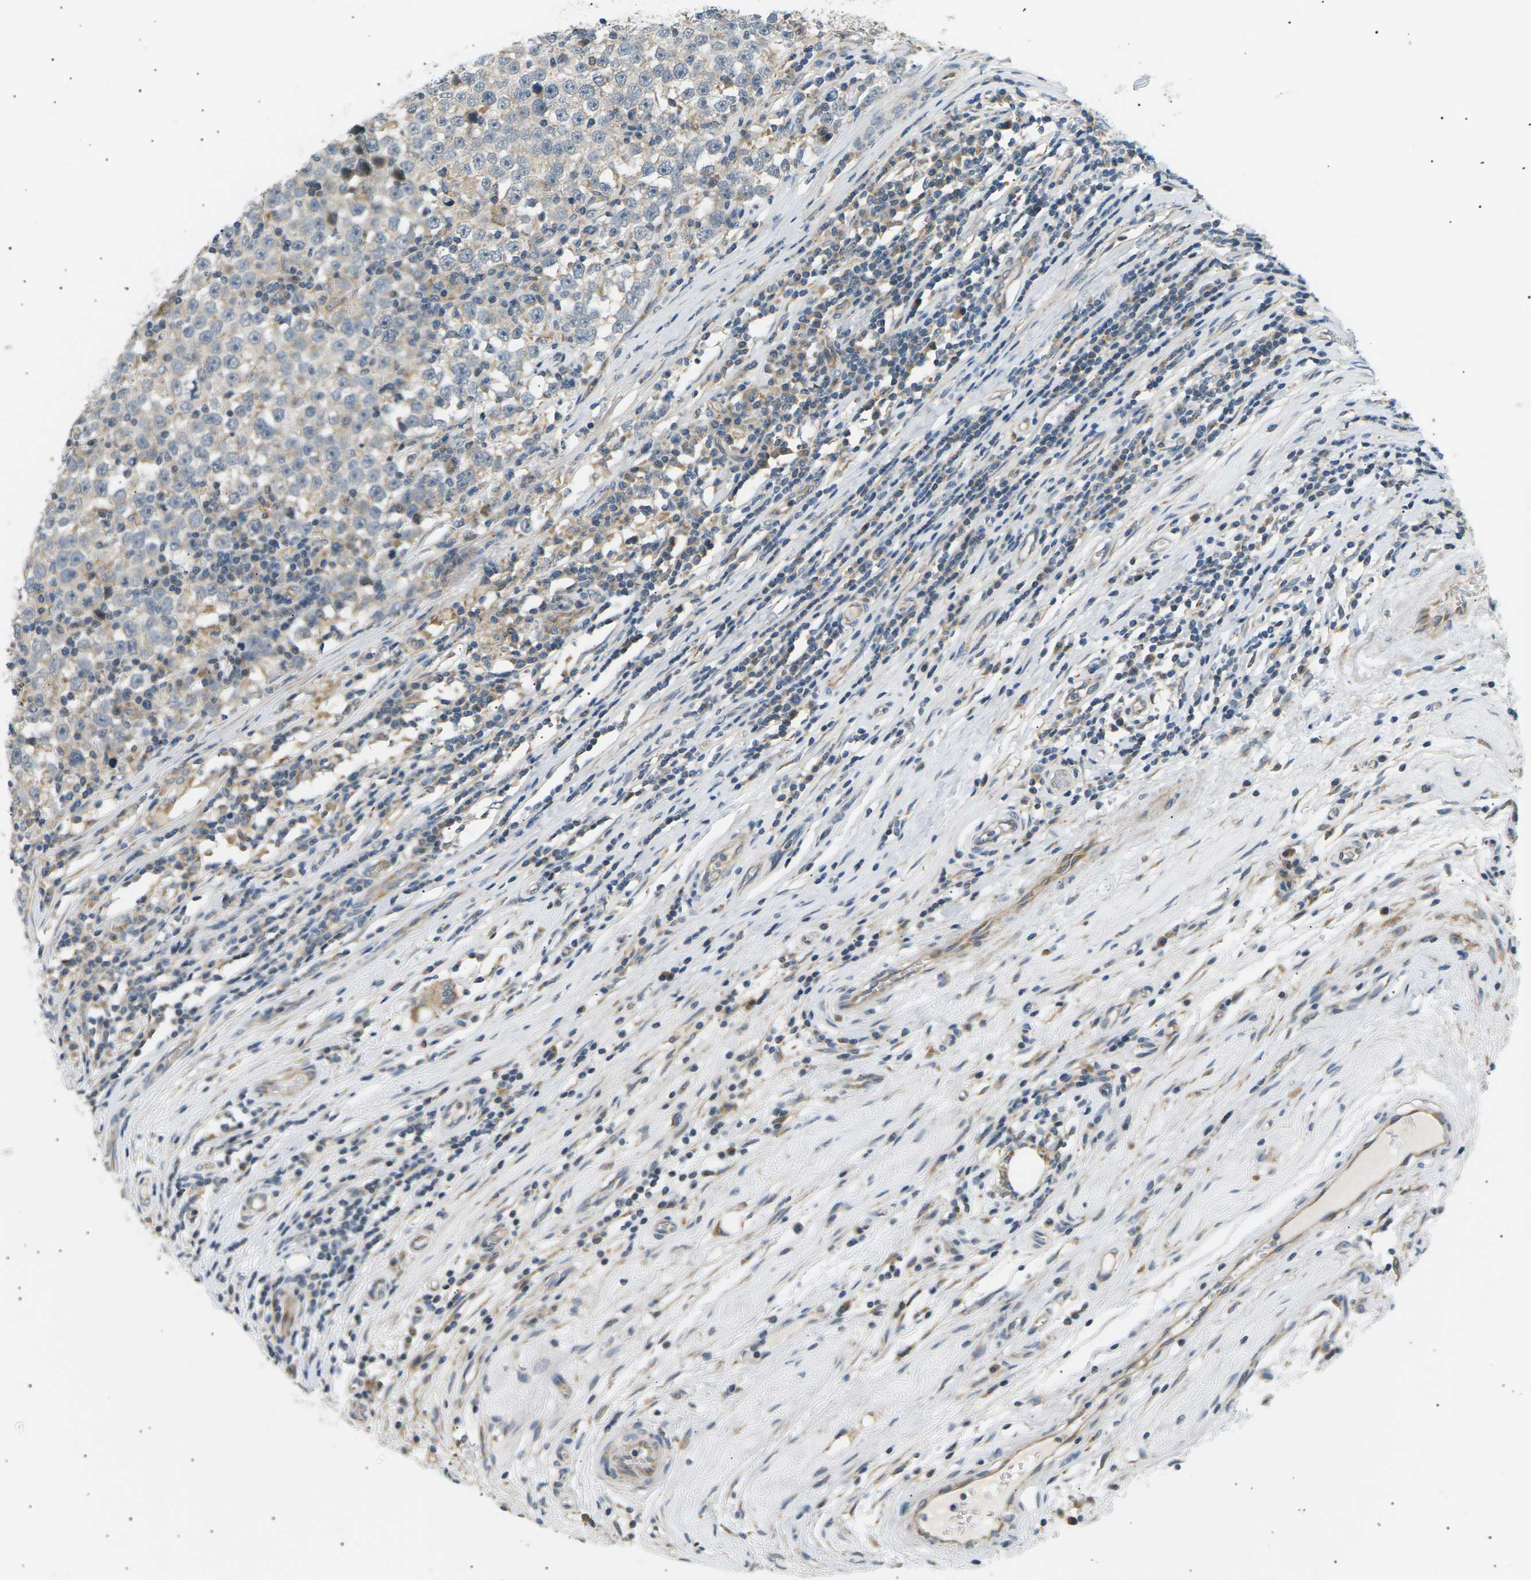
{"staining": {"intensity": "weak", "quantity": "<25%", "location": "cytoplasmic/membranous"}, "tissue": "testis cancer", "cell_type": "Tumor cells", "image_type": "cancer", "snomed": [{"axis": "morphology", "description": "Seminoma, NOS"}, {"axis": "topography", "description": "Testis"}], "caption": "This is a histopathology image of immunohistochemistry (IHC) staining of seminoma (testis), which shows no staining in tumor cells.", "gene": "TBC1D8", "patient": {"sex": "male", "age": 43}}